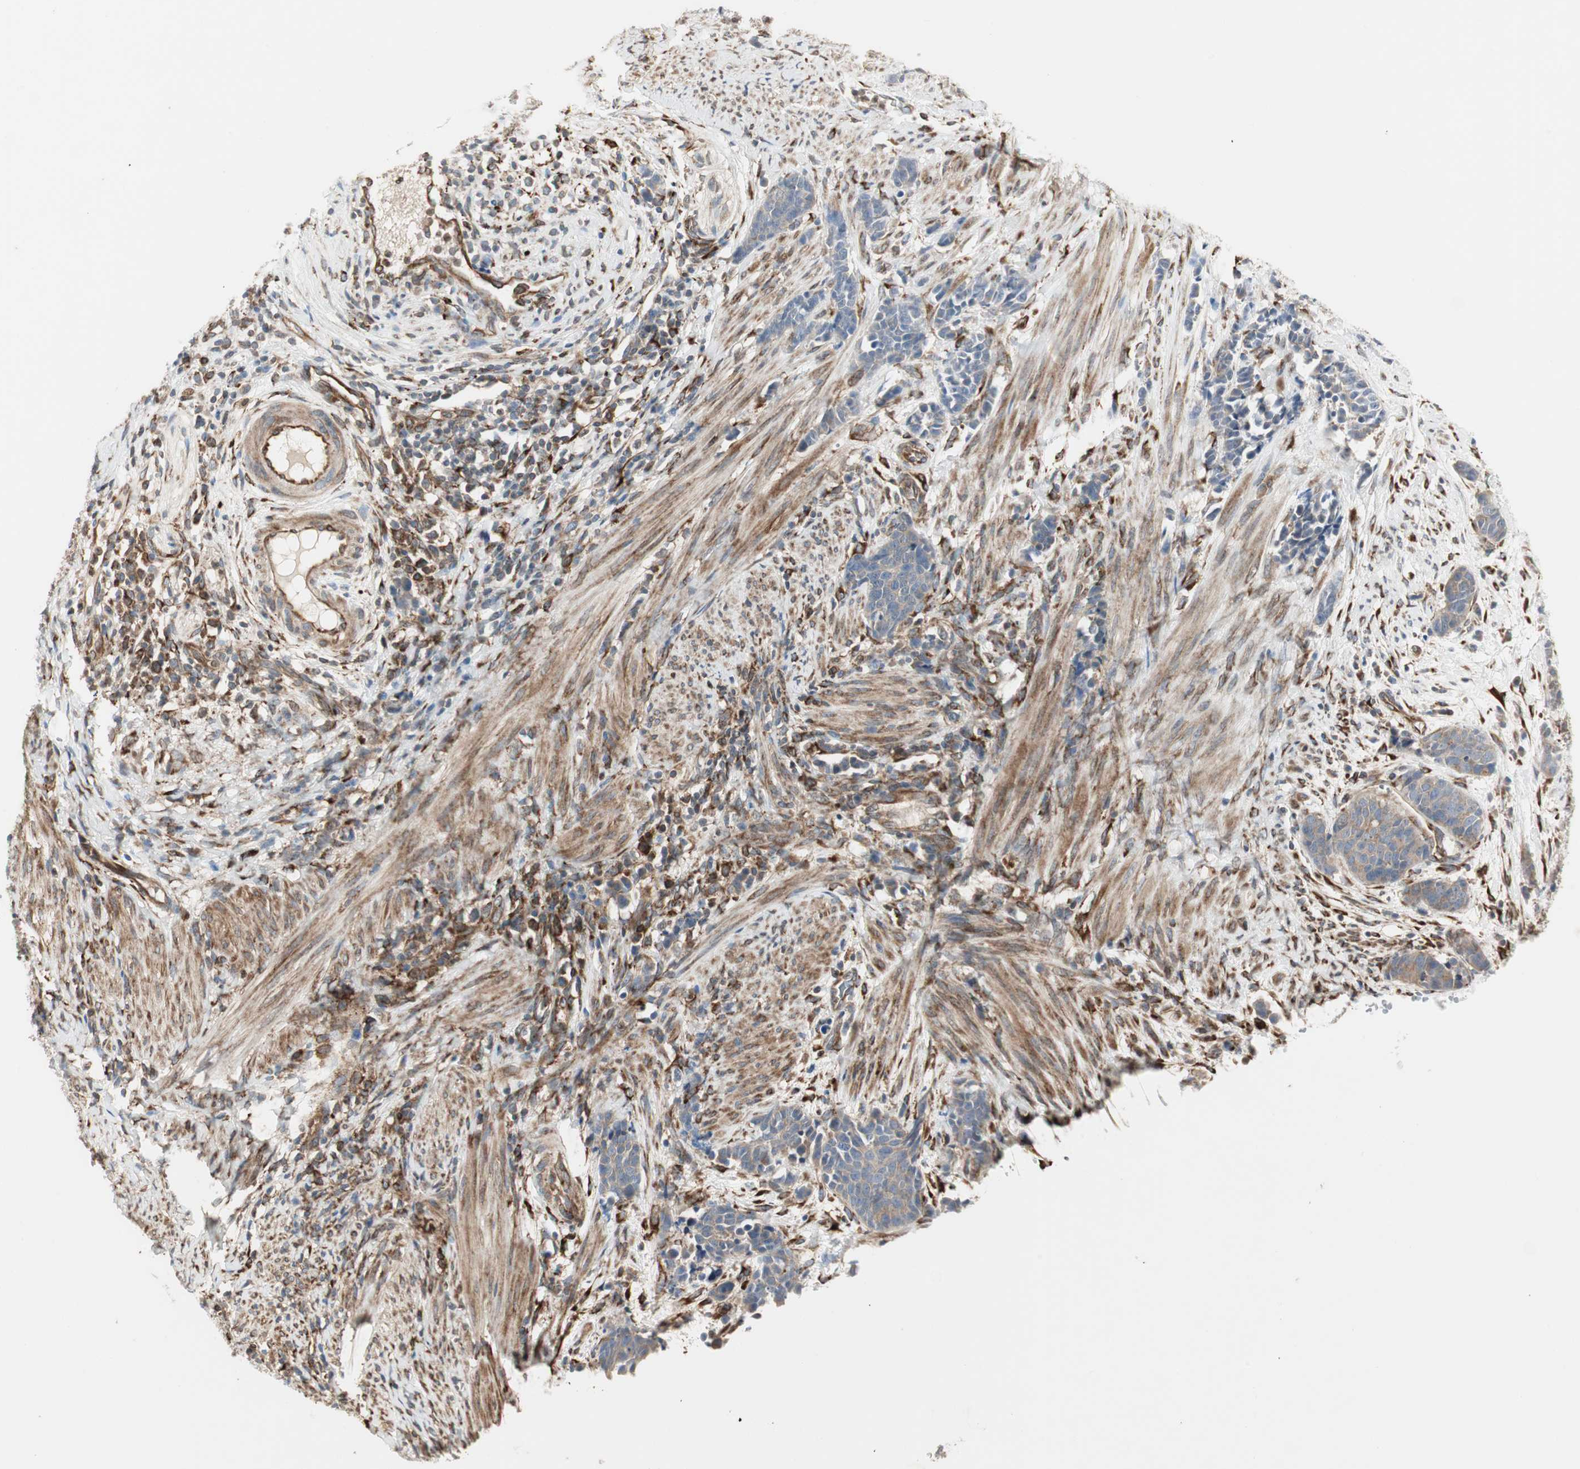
{"staining": {"intensity": "weak", "quantity": ">75%", "location": "cytoplasmic/membranous"}, "tissue": "cervical cancer", "cell_type": "Tumor cells", "image_type": "cancer", "snomed": [{"axis": "morphology", "description": "Squamous cell carcinoma, NOS"}, {"axis": "topography", "description": "Cervix"}], "caption": "Immunohistochemical staining of human cervical squamous cell carcinoma reveals weak cytoplasmic/membranous protein positivity in approximately >75% of tumor cells.", "gene": "H6PD", "patient": {"sex": "female", "age": 35}}